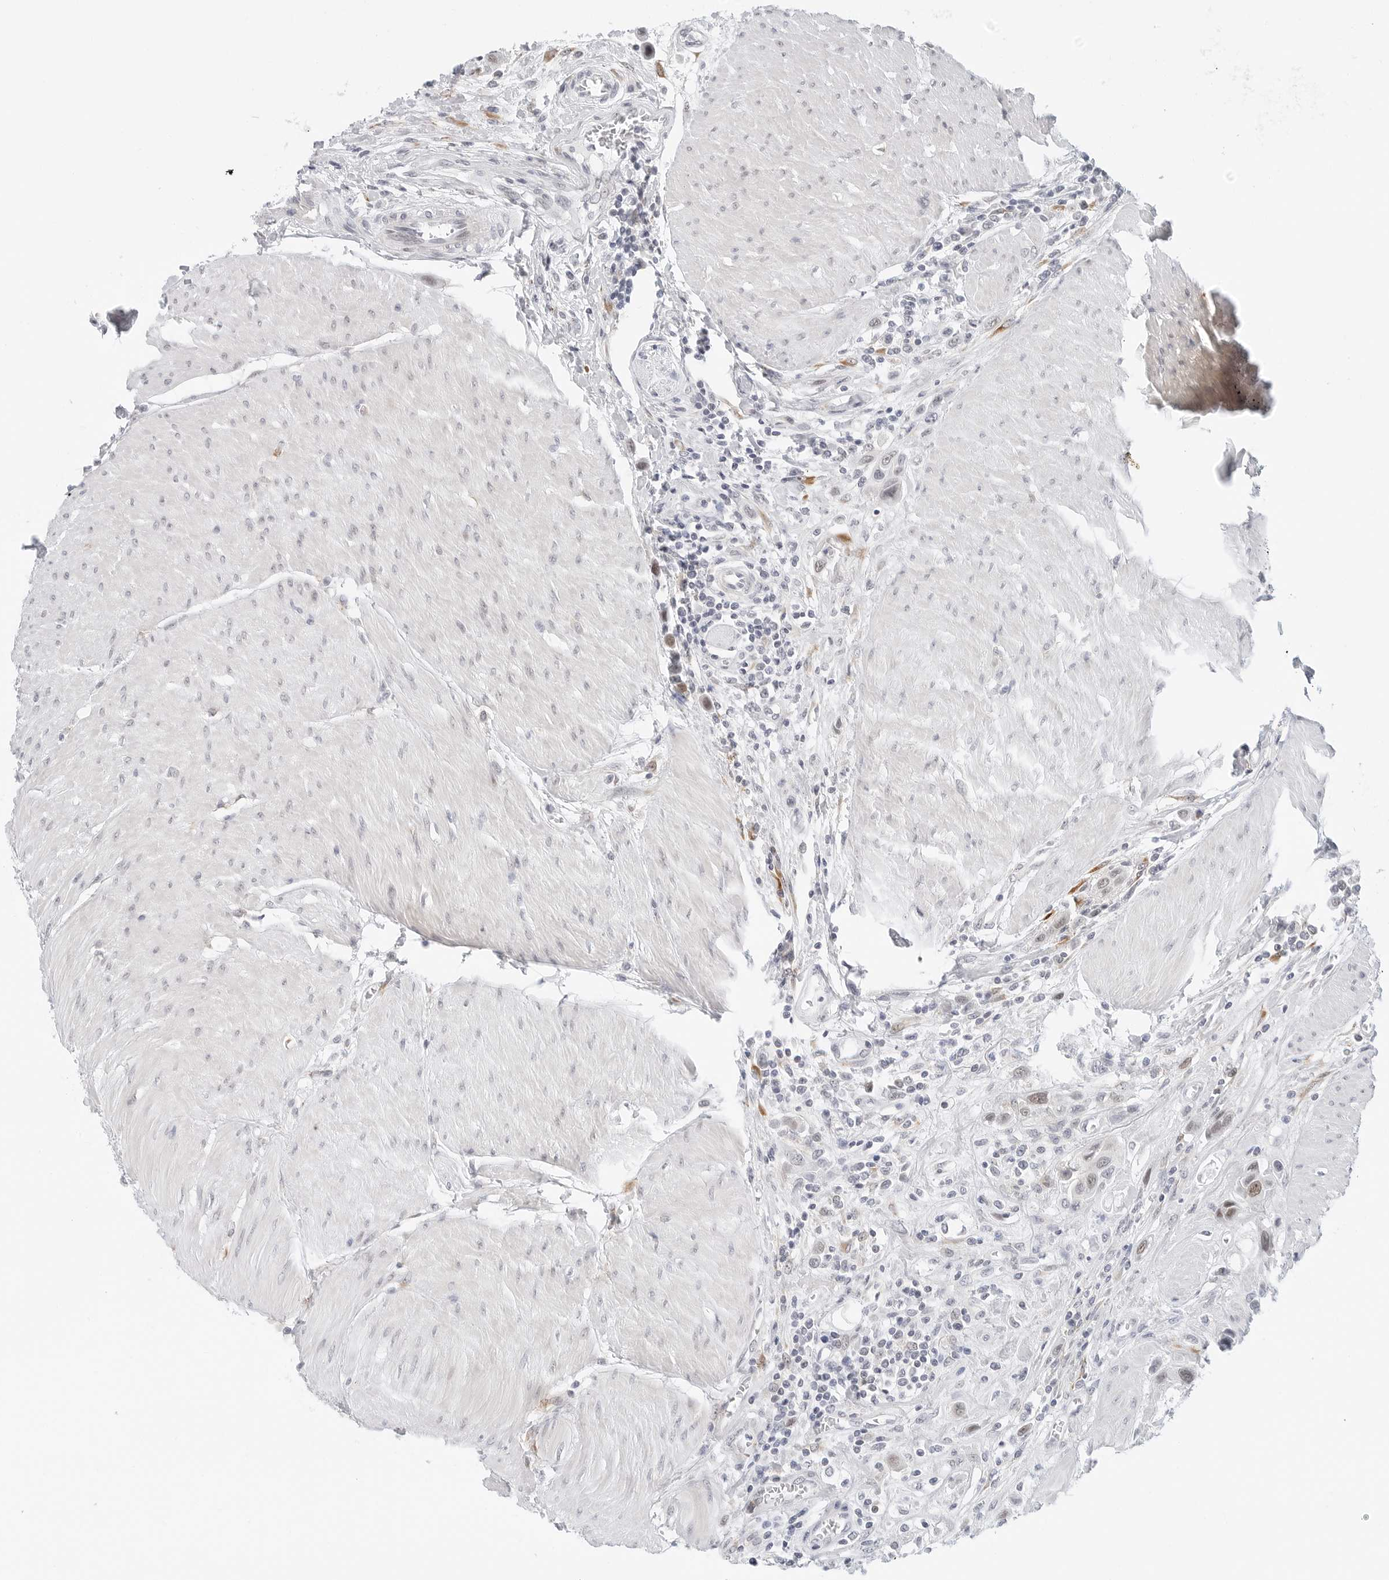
{"staining": {"intensity": "moderate", "quantity": "<25%", "location": "cytoplasmic/membranous"}, "tissue": "urothelial cancer", "cell_type": "Tumor cells", "image_type": "cancer", "snomed": [{"axis": "morphology", "description": "Urothelial carcinoma, High grade"}, {"axis": "topography", "description": "Urinary bladder"}], "caption": "IHC histopathology image of urothelial cancer stained for a protein (brown), which demonstrates low levels of moderate cytoplasmic/membranous positivity in approximately <25% of tumor cells.", "gene": "TSEN2", "patient": {"sex": "male", "age": 50}}